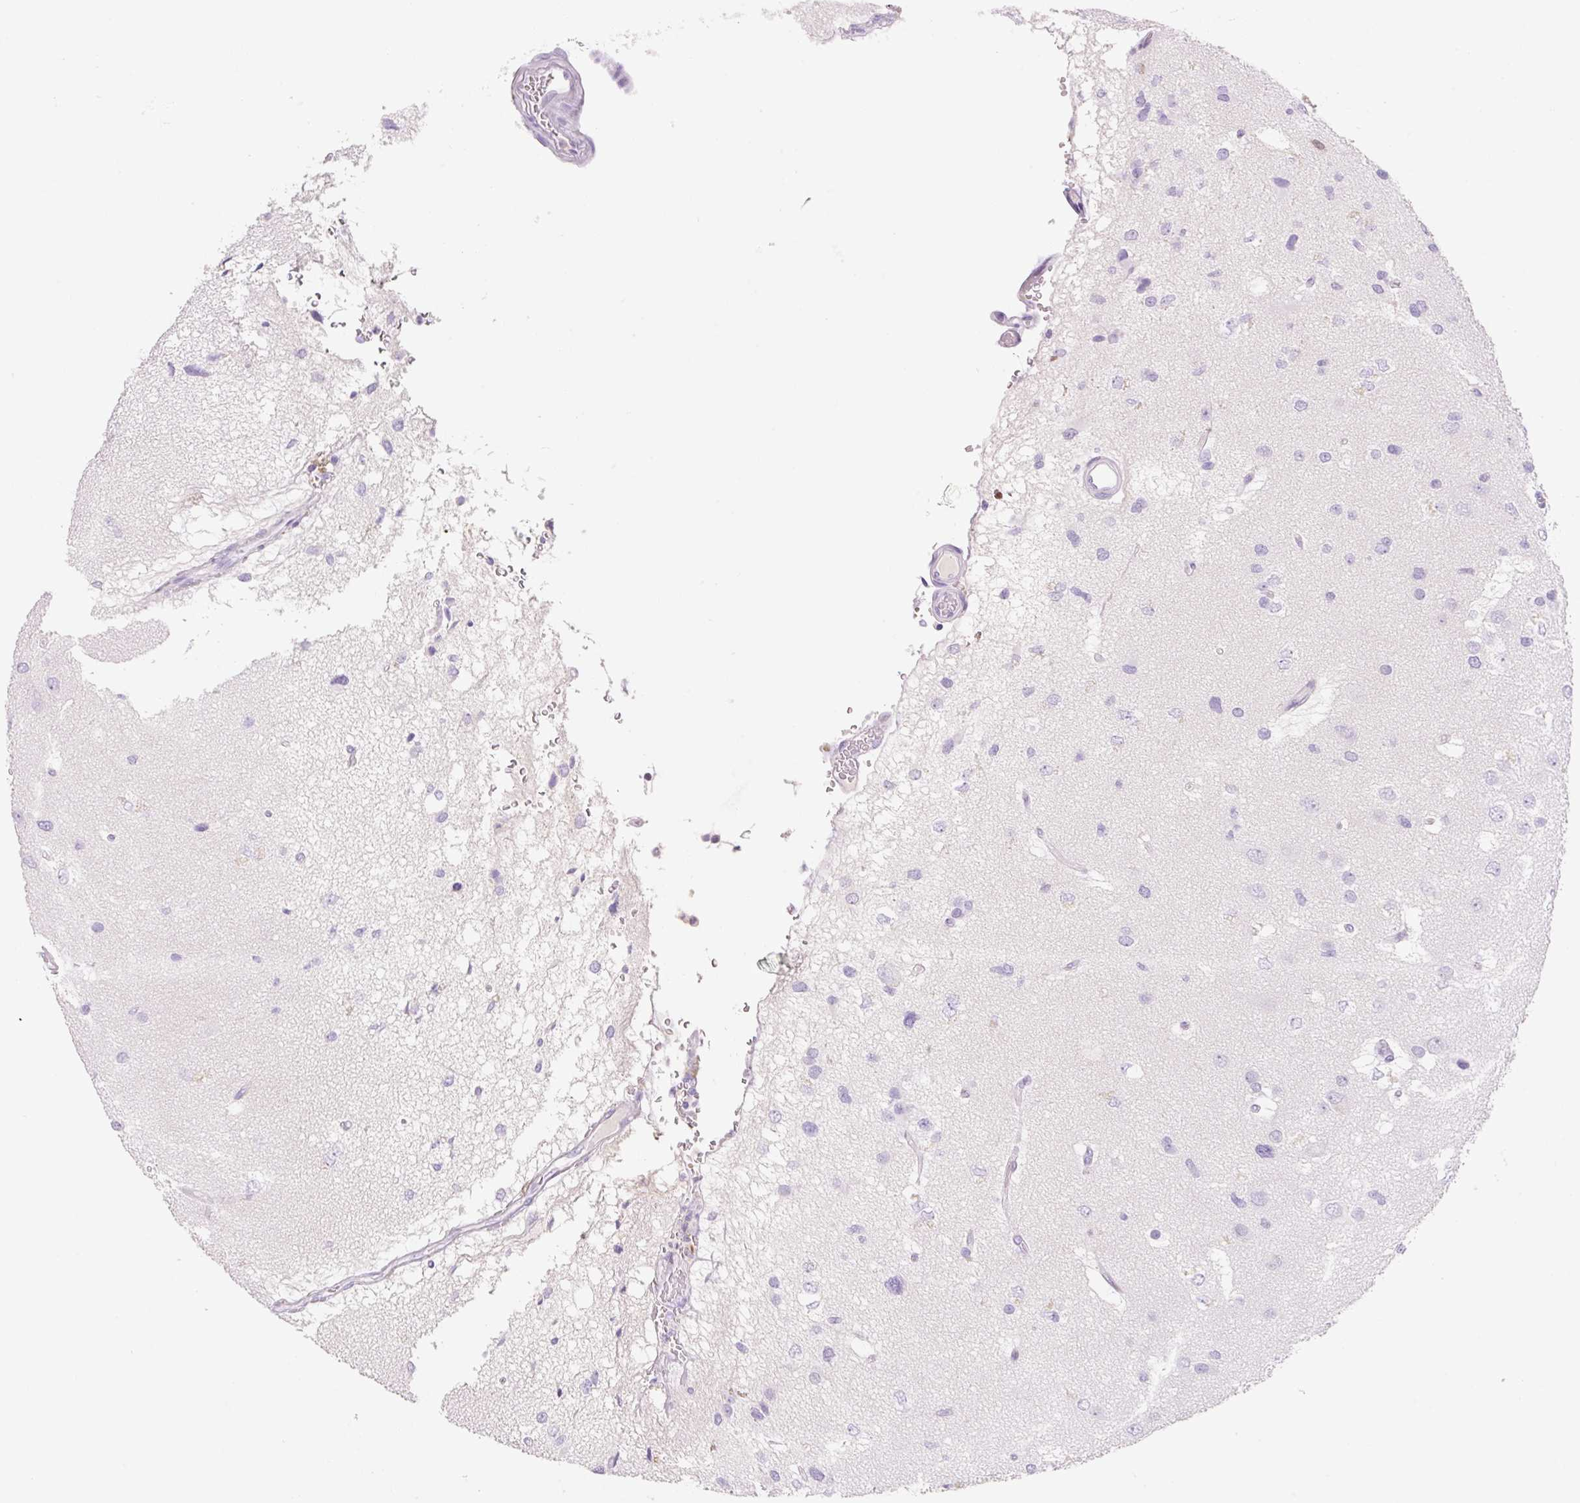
{"staining": {"intensity": "negative", "quantity": "none", "location": "none"}, "tissue": "glioma", "cell_type": "Tumor cells", "image_type": "cancer", "snomed": [{"axis": "morphology", "description": "Glioma, malignant, High grade"}, {"axis": "topography", "description": "Brain"}], "caption": "This is an immunohistochemistry (IHC) photomicrograph of glioma. There is no positivity in tumor cells.", "gene": "FABP5", "patient": {"sex": "male", "age": 53}}